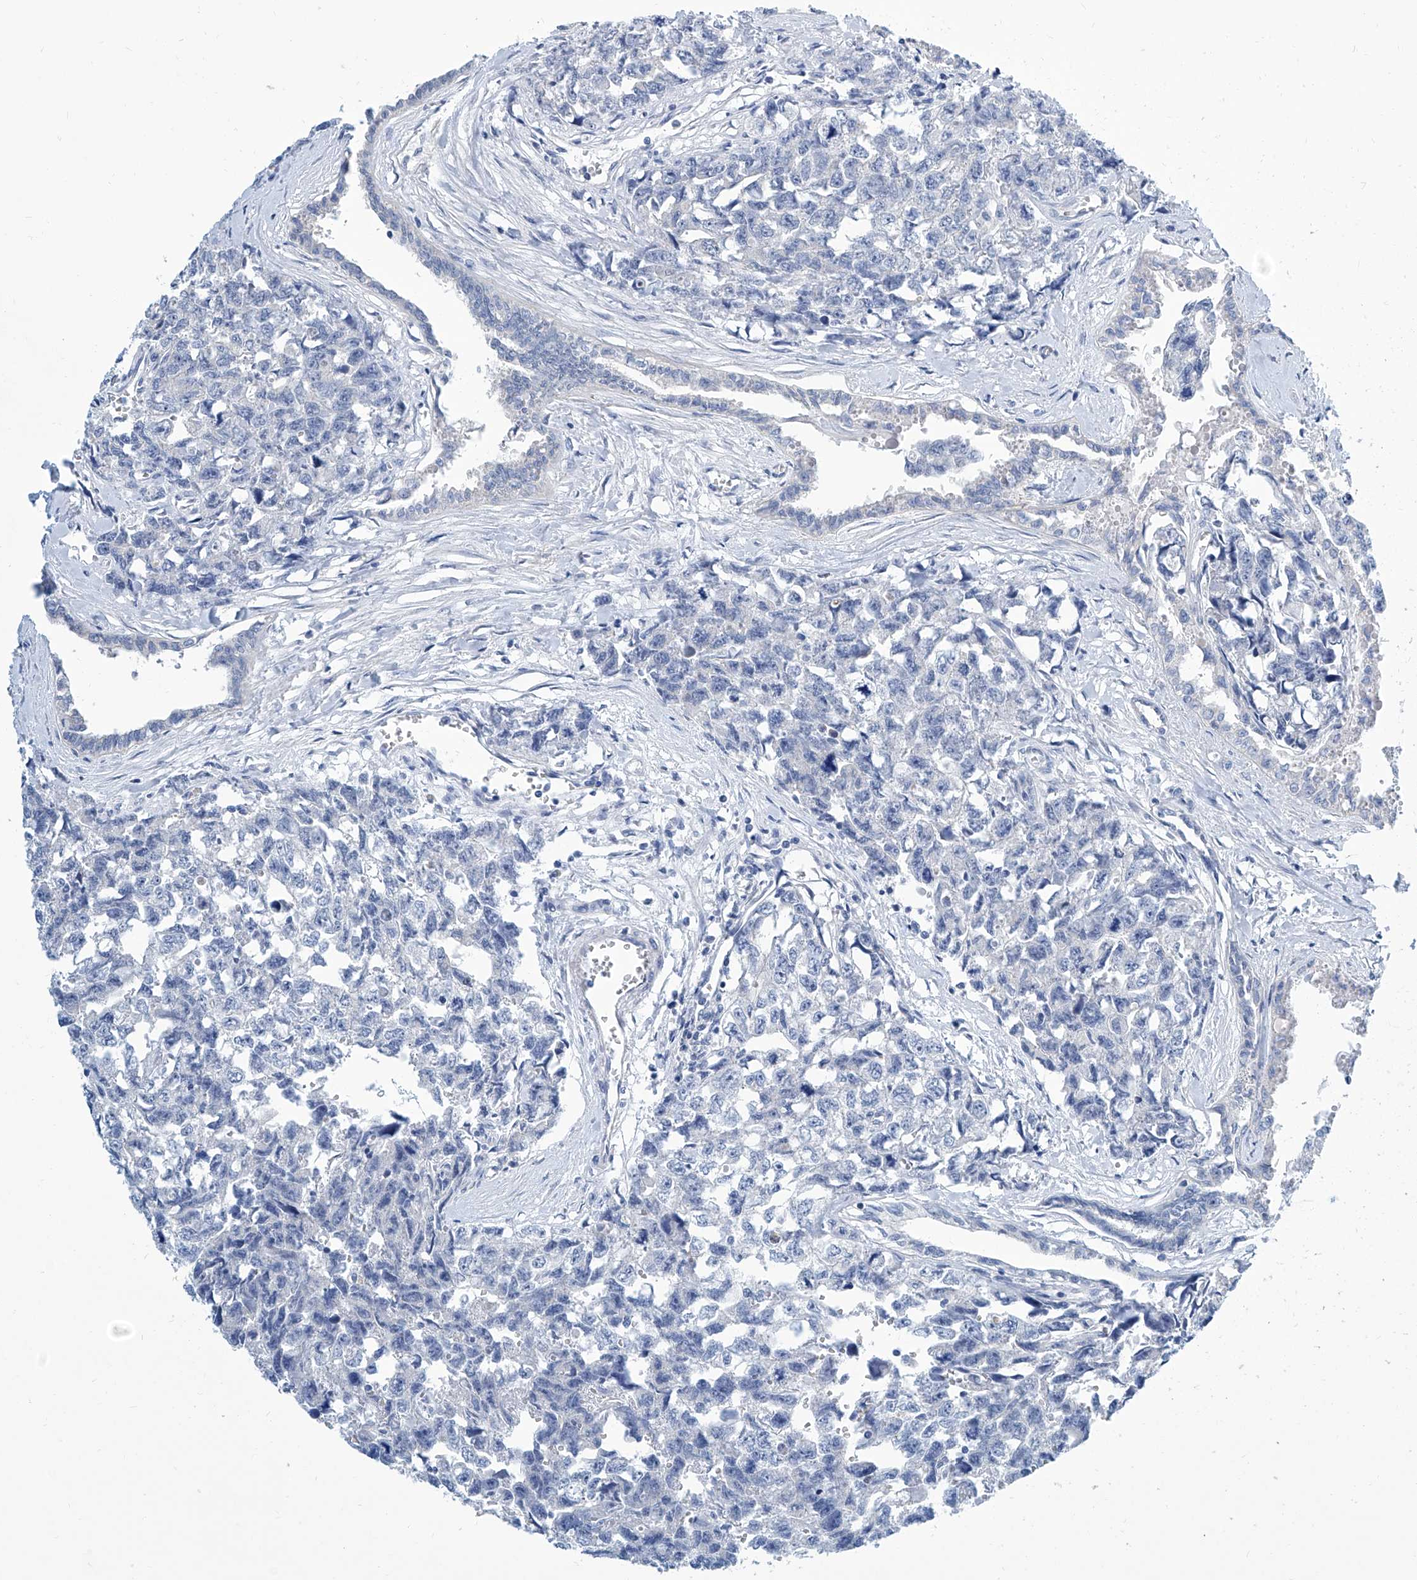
{"staining": {"intensity": "negative", "quantity": "none", "location": "none"}, "tissue": "testis cancer", "cell_type": "Tumor cells", "image_type": "cancer", "snomed": [{"axis": "morphology", "description": "Carcinoma, Embryonal, NOS"}, {"axis": "topography", "description": "Testis"}], "caption": "An image of testis embryonal carcinoma stained for a protein reveals no brown staining in tumor cells.", "gene": "ZNF519", "patient": {"sex": "male", "age": 31}}